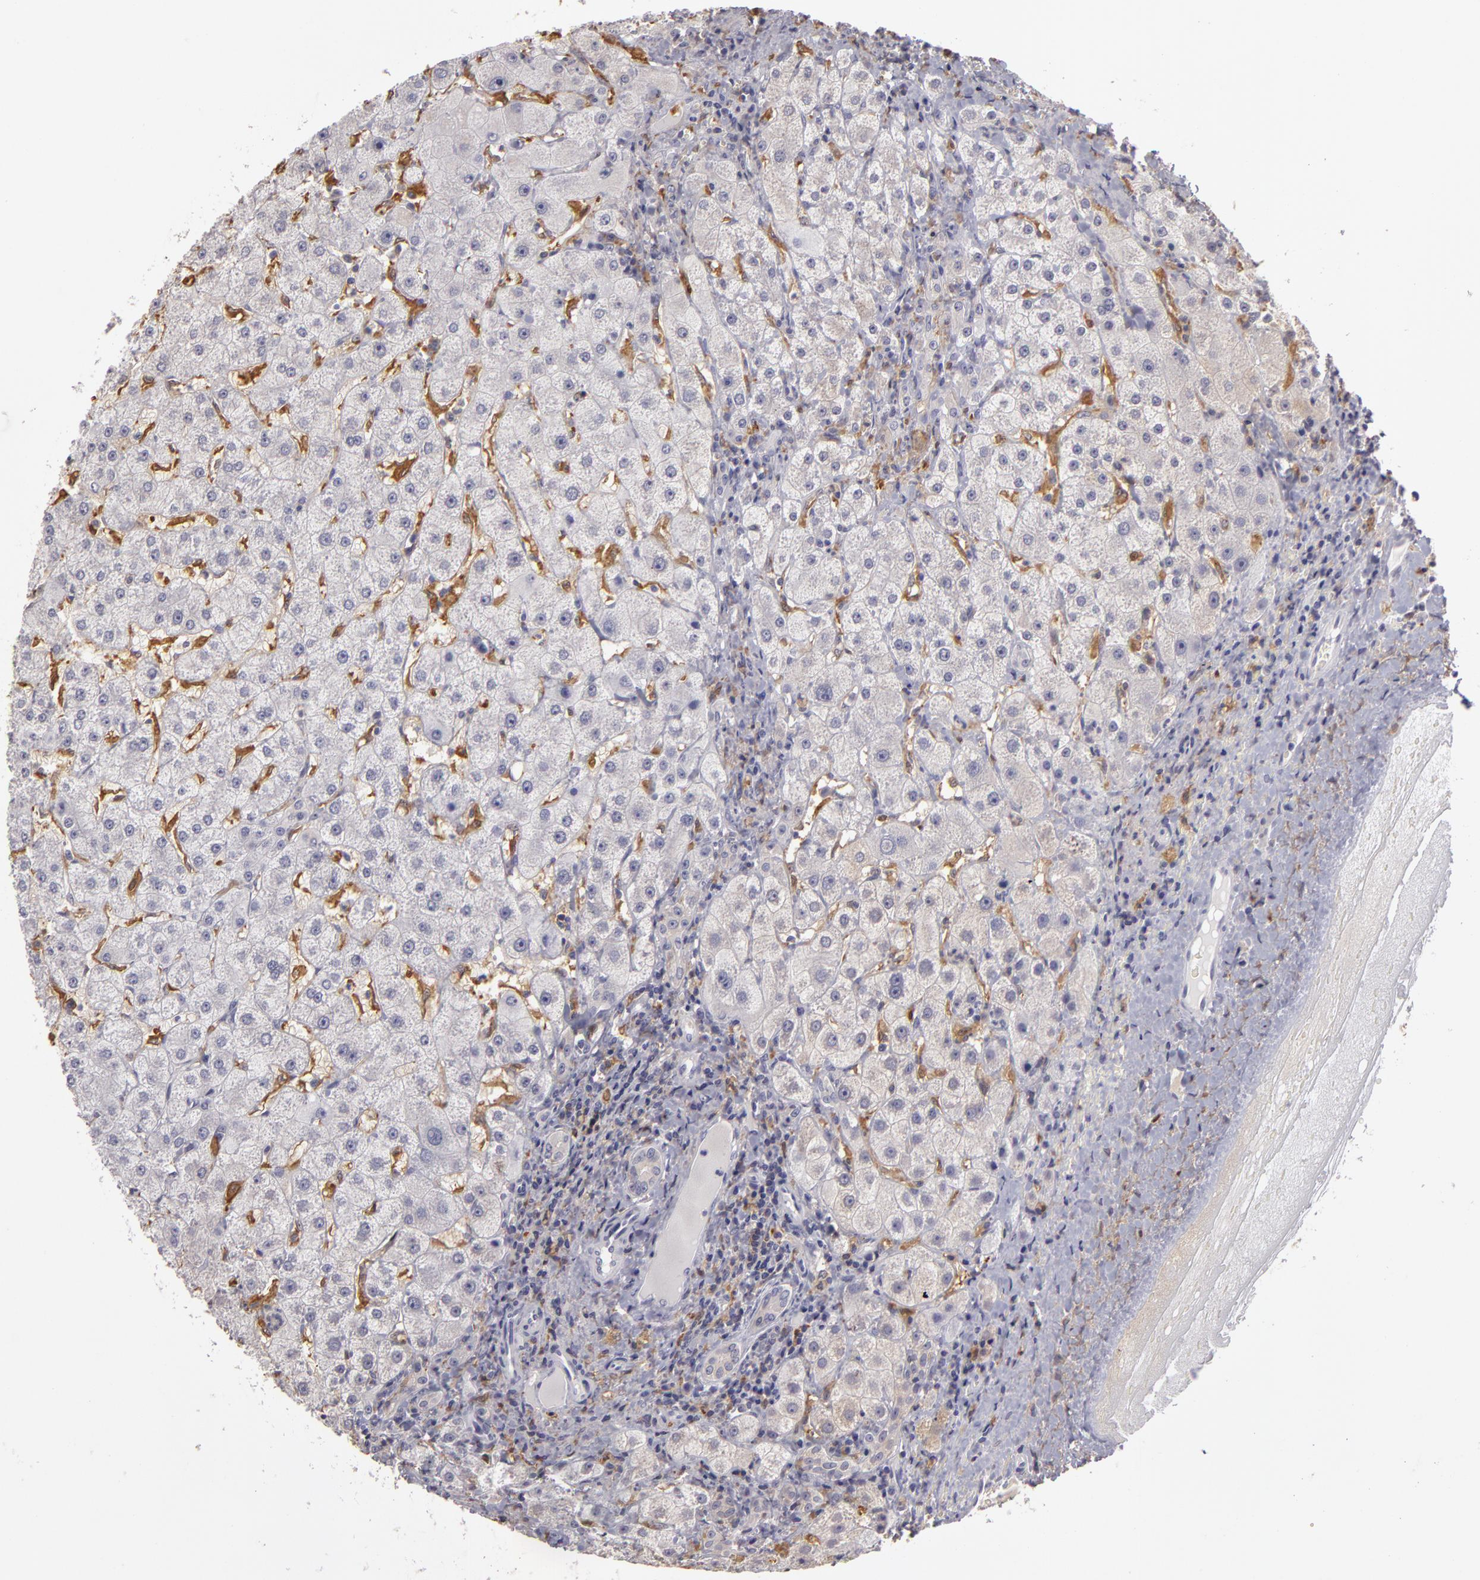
{"staining": {"intensity": "negative", "quantity": "none", "location": "none"}, "tissue": "liver", "cell_type": "Cholangiocytes", "image_type": "normal", "snomed": [{"axis": "morphology", "description": "Normal tissue, NOS"}, {"axis": "topography", "description": "Liver"}], "caption": "High power microscopy image of an immunohistochemistry image of normal liver, revealing no significant expression in cholangiocytes.", "gene": "GNPDA1", "patient": {"sex": "female", "age": 79}}